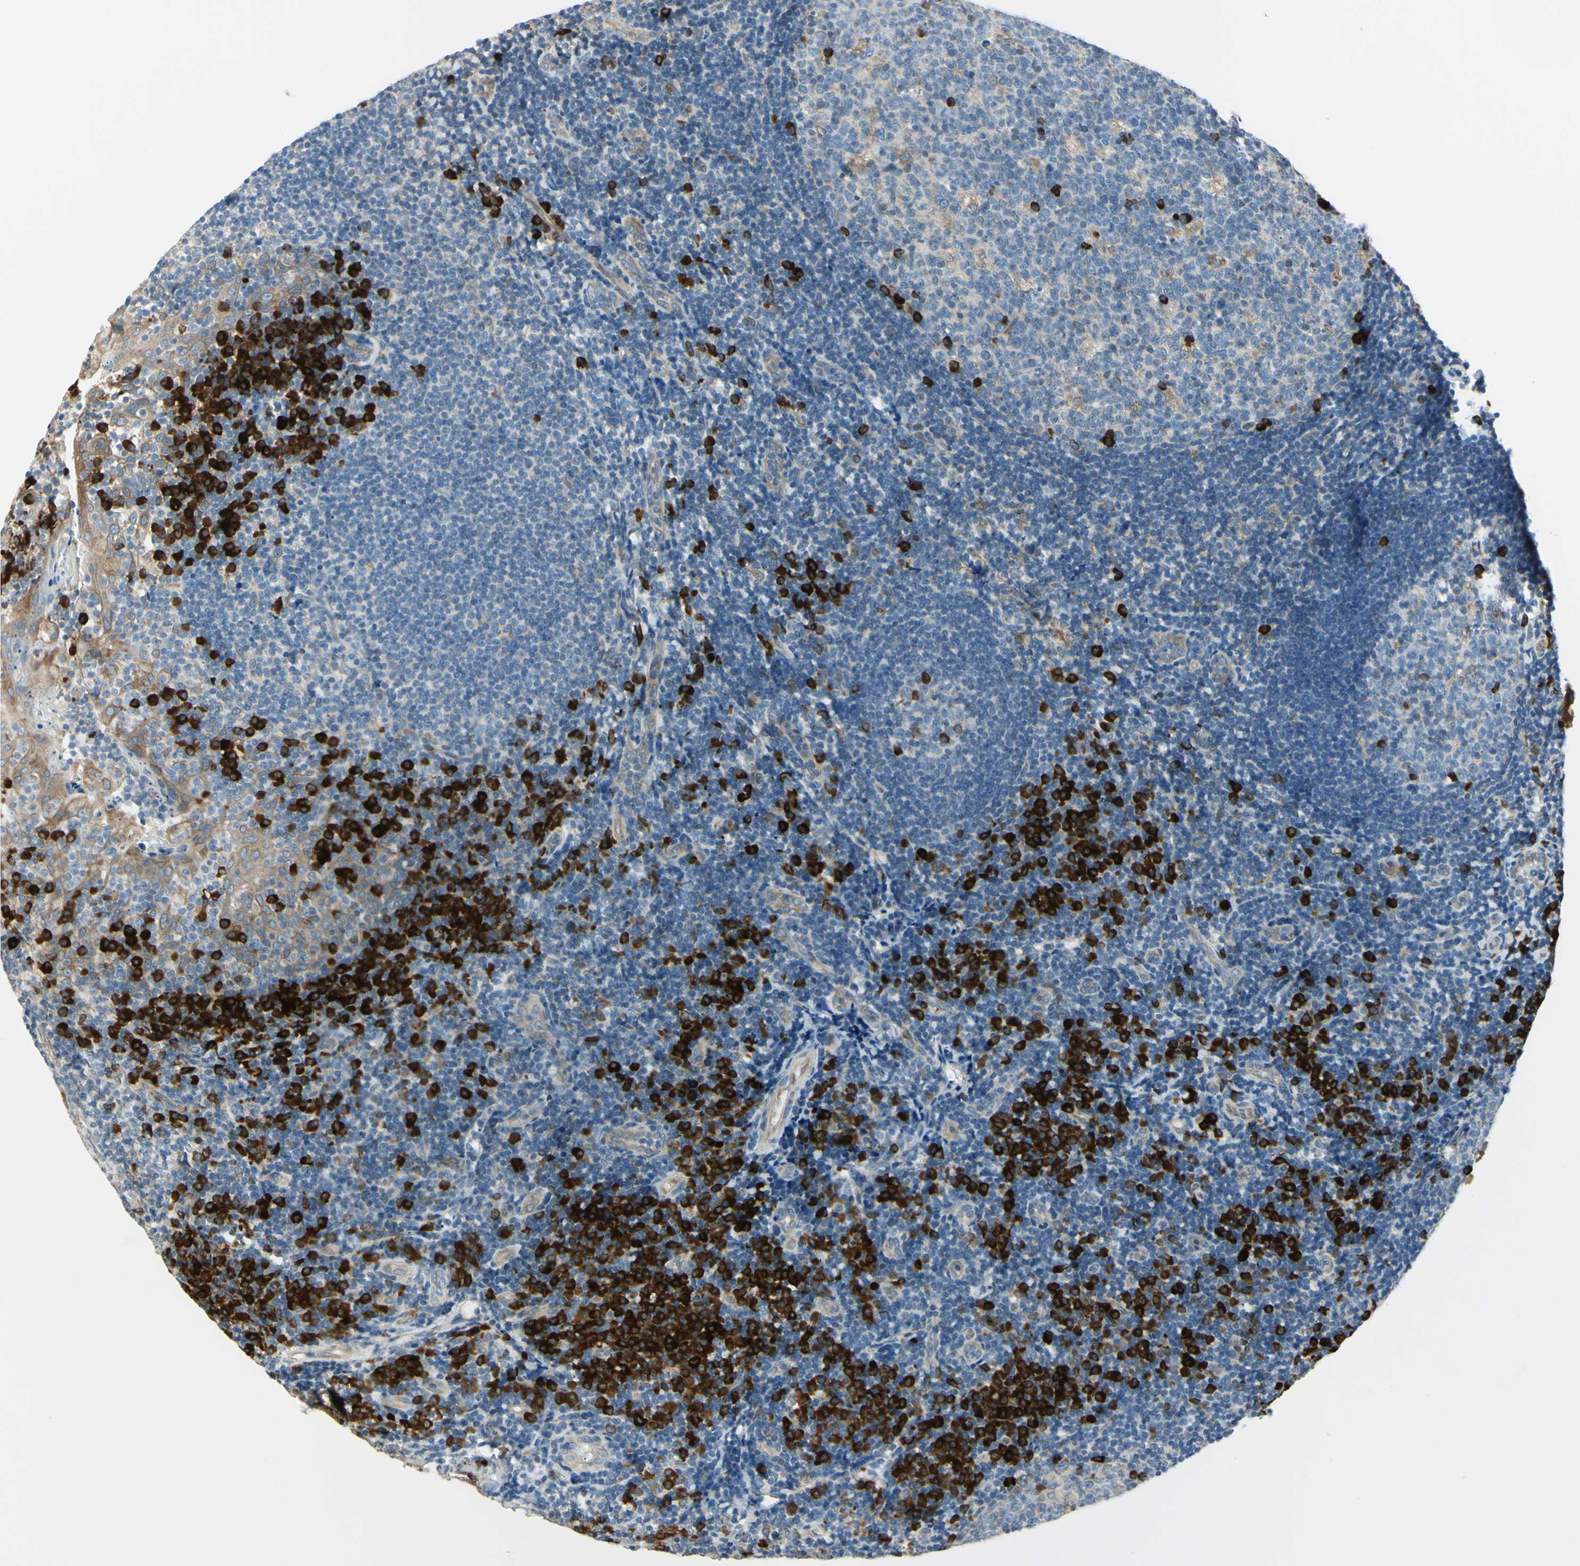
{"staining": {"intensity": "strong", "quantity": "<25%", "location": "cytoplasmic/membranous"}, "tissue": "tonsil", "cell_type": "Germinal center cells", "image_type": "normal", "snomed": [{"axis": "morphology", "description": "Normal tissue, NOS"}, {"axis": "topography", "description": "Tonsil"}], "caption": "This histopathology image demonstrates immunohistochemistry (IHC) staining of unremarkable tonsil, with medium strong cytoplasmic/membranous staining in approximately <25% of germinal center cells.", "gene": "SELENOS", "patient": {"sex": "female", "age": 40}}